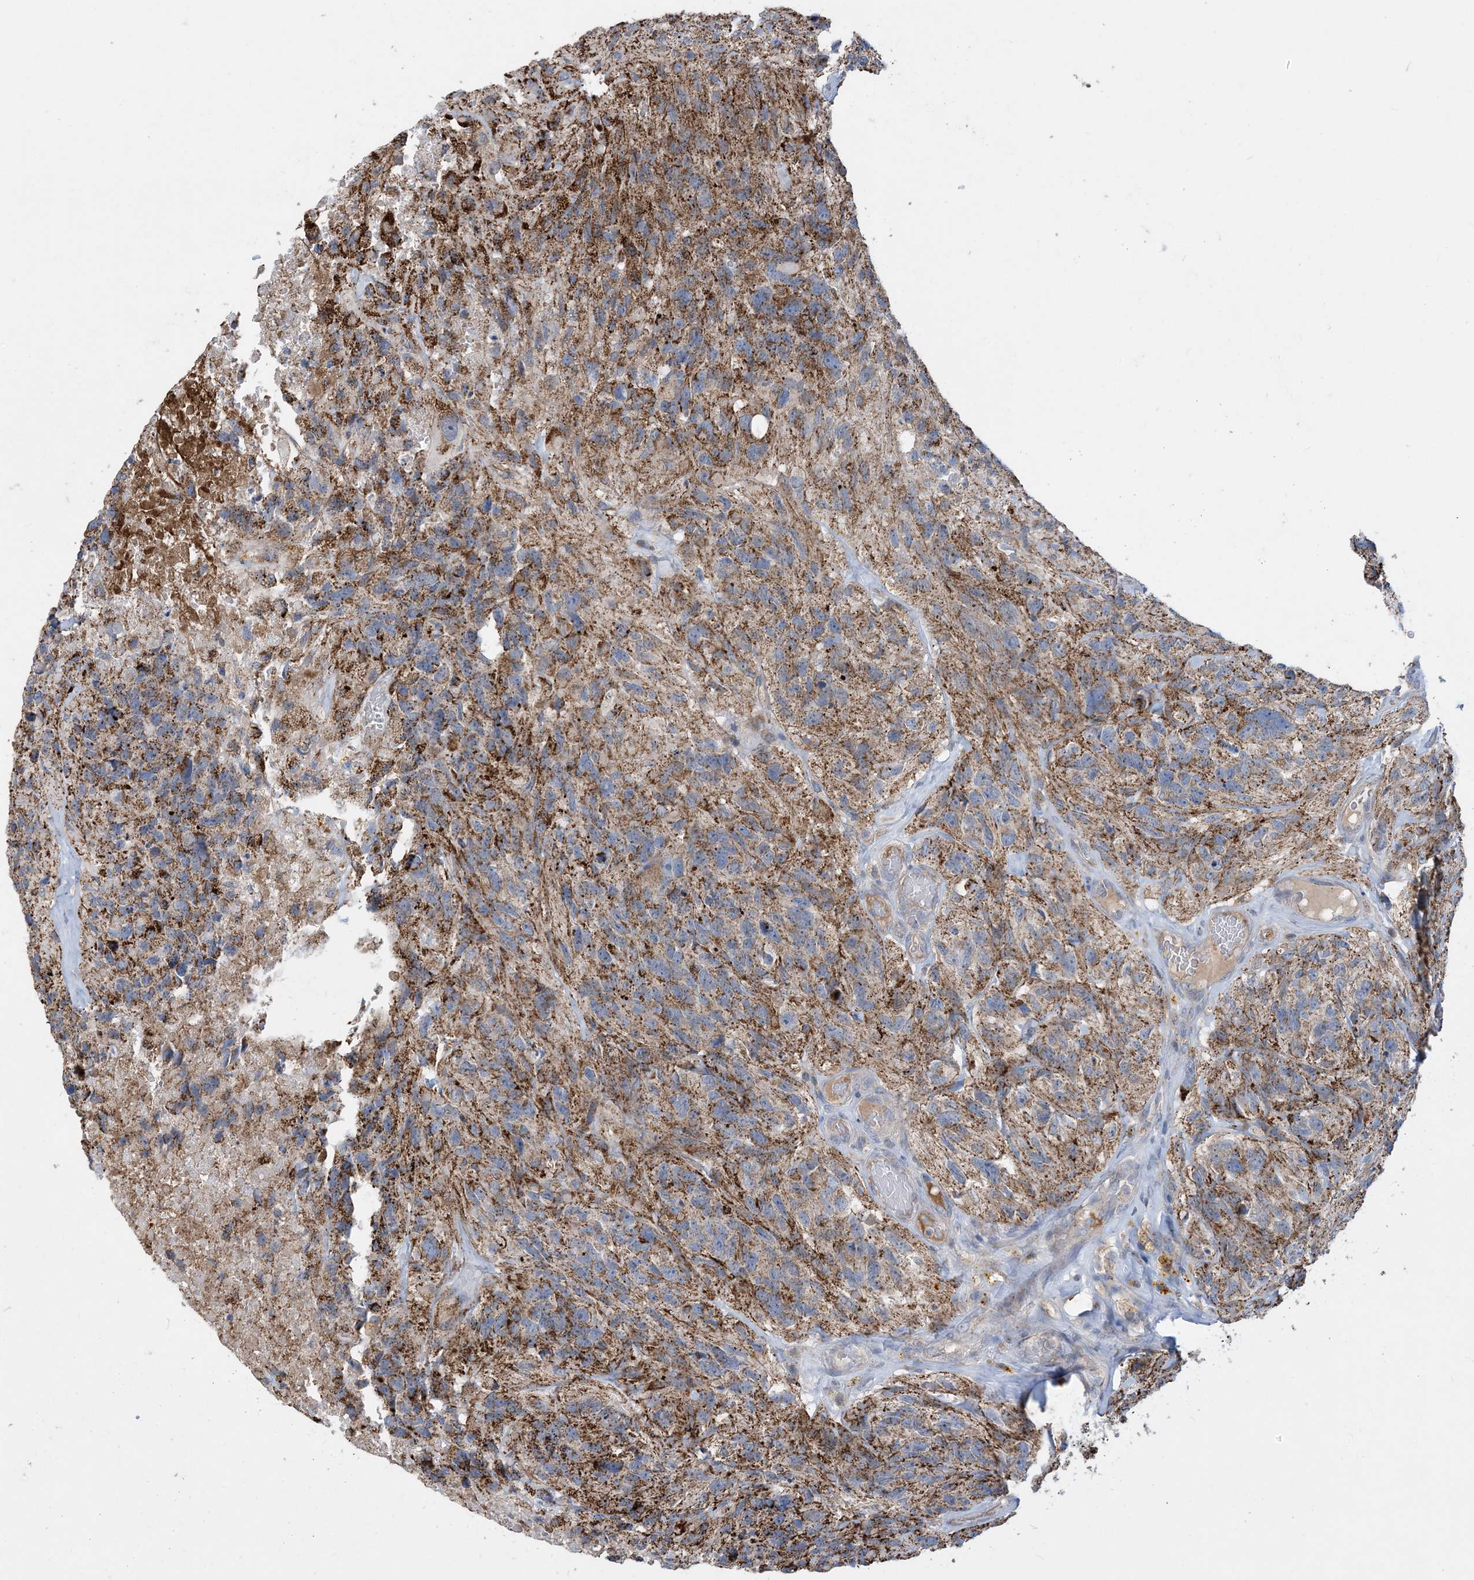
{"staining": {"intensity": "moderate", "quantity": "<25%", "location": "cytoplasmic/membranous"}, "tissue": "glioma", "cell_type": "Tumor cells", "image_type": "cancer", "snomed": [{"axis": "morphology", "description": "Glioma, malignant, High grade"}, {"axis": "topography", "description": "Brain"}], "caption": "Moderate cytoplasmic/membranous protein positivity is appreciated in approximately <25% of tumor cells in malignant high-grade glioma. Nuclei are stained in blue.", "gene": "ECHDC1", "patient": {"sex": "male", "age": 69}}